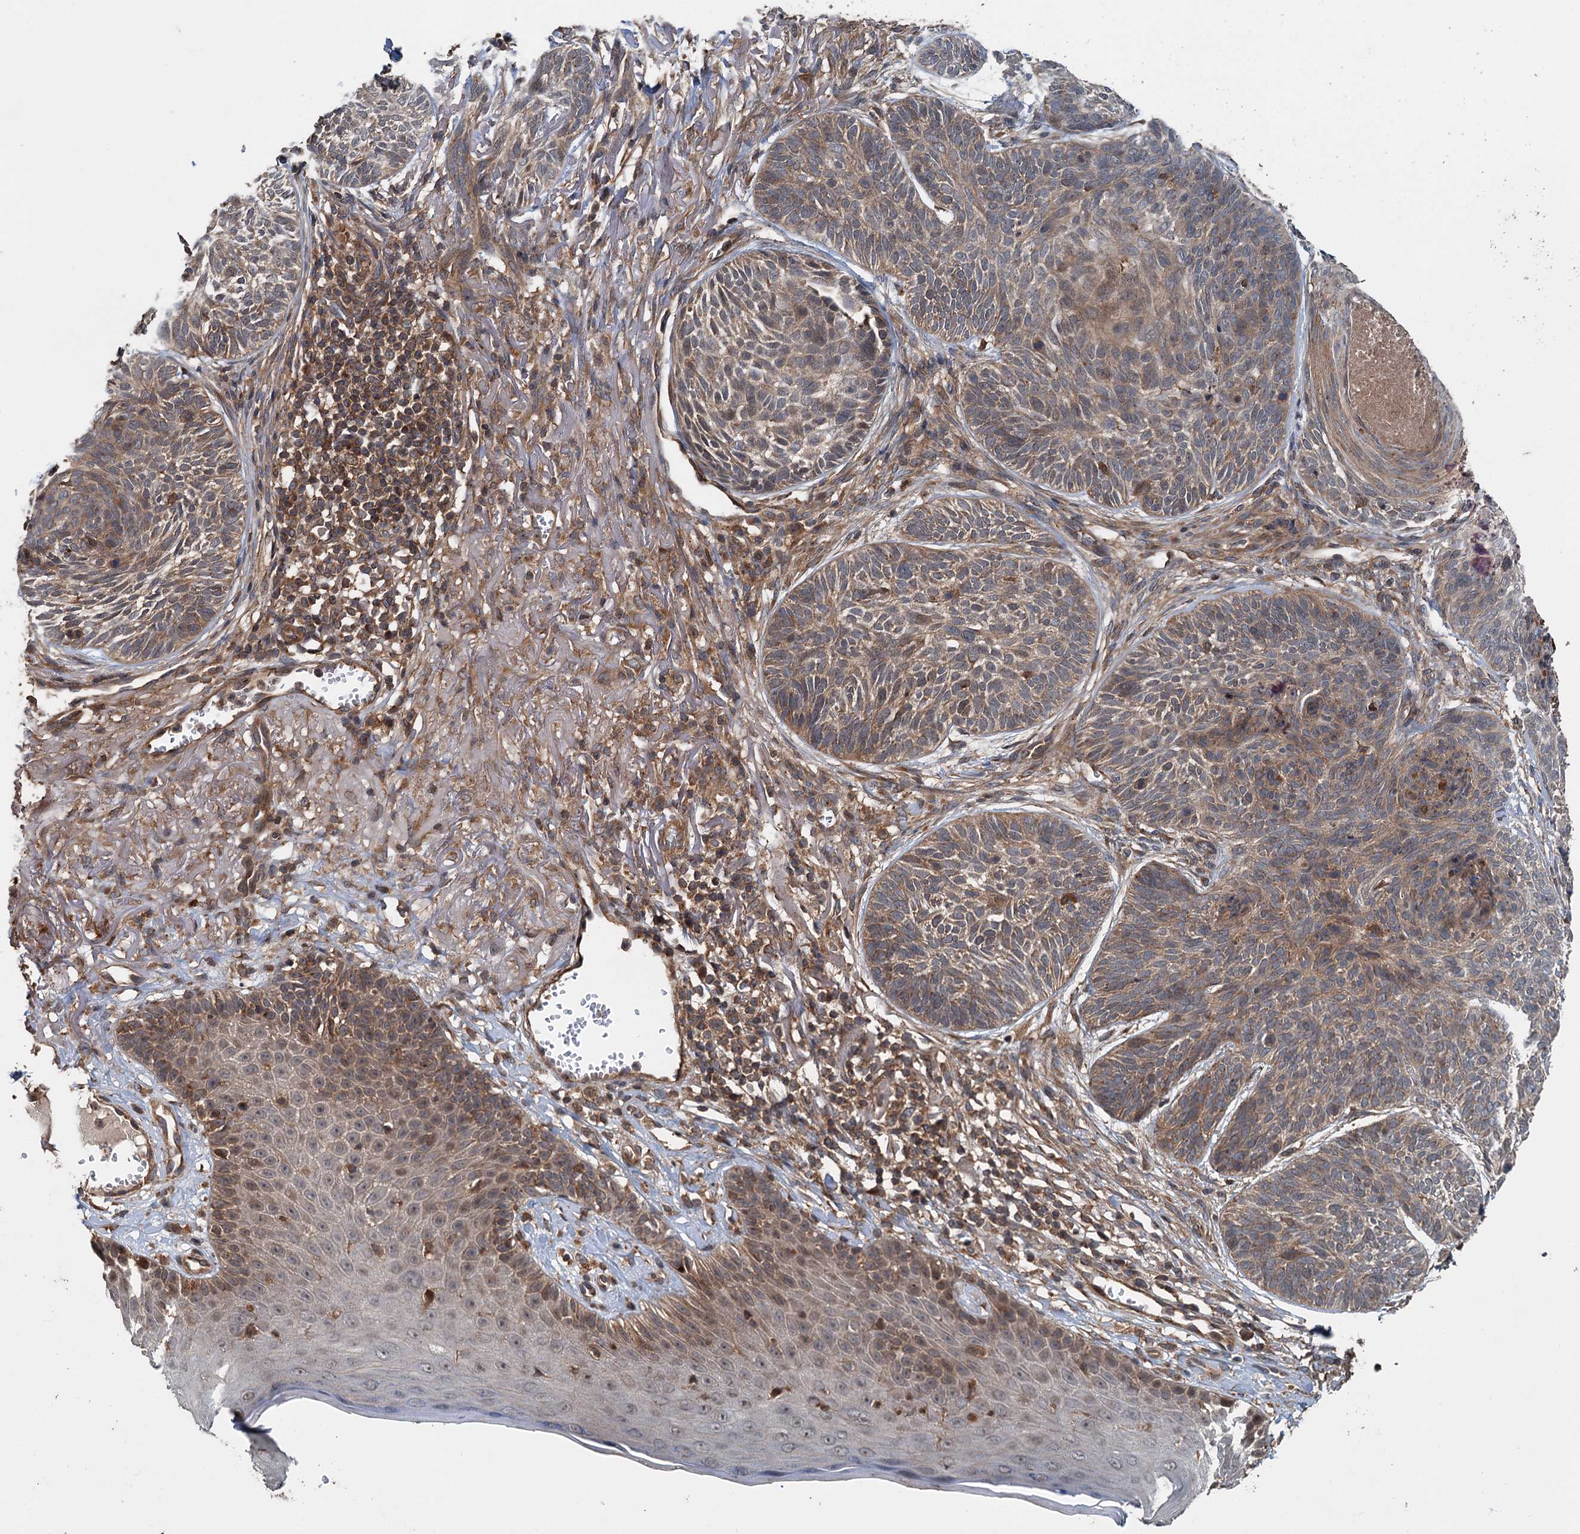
{"staining": {"intensity": "moderate", "quantity": "25%-75%", "location": "cytoplasmic/membranous"}, "tissue": "skin cancer", "cell_type": "Tumor cells", "image_type": "cancer", "snomed": [{"axis": "morphology", "description": "Normal tissue, NOS"}, {"axis": "morphology", "description": "Basal cell carcinoma"}, {"axis": "topography", "description": "Skin"}], "caption": "Moderate cytoplasmic/membranous positivity is present in about 25%-75% of tumor cells in skin cancer.", "gene": "TEDC1", "patient": {"sex": "male", "age": 66}}